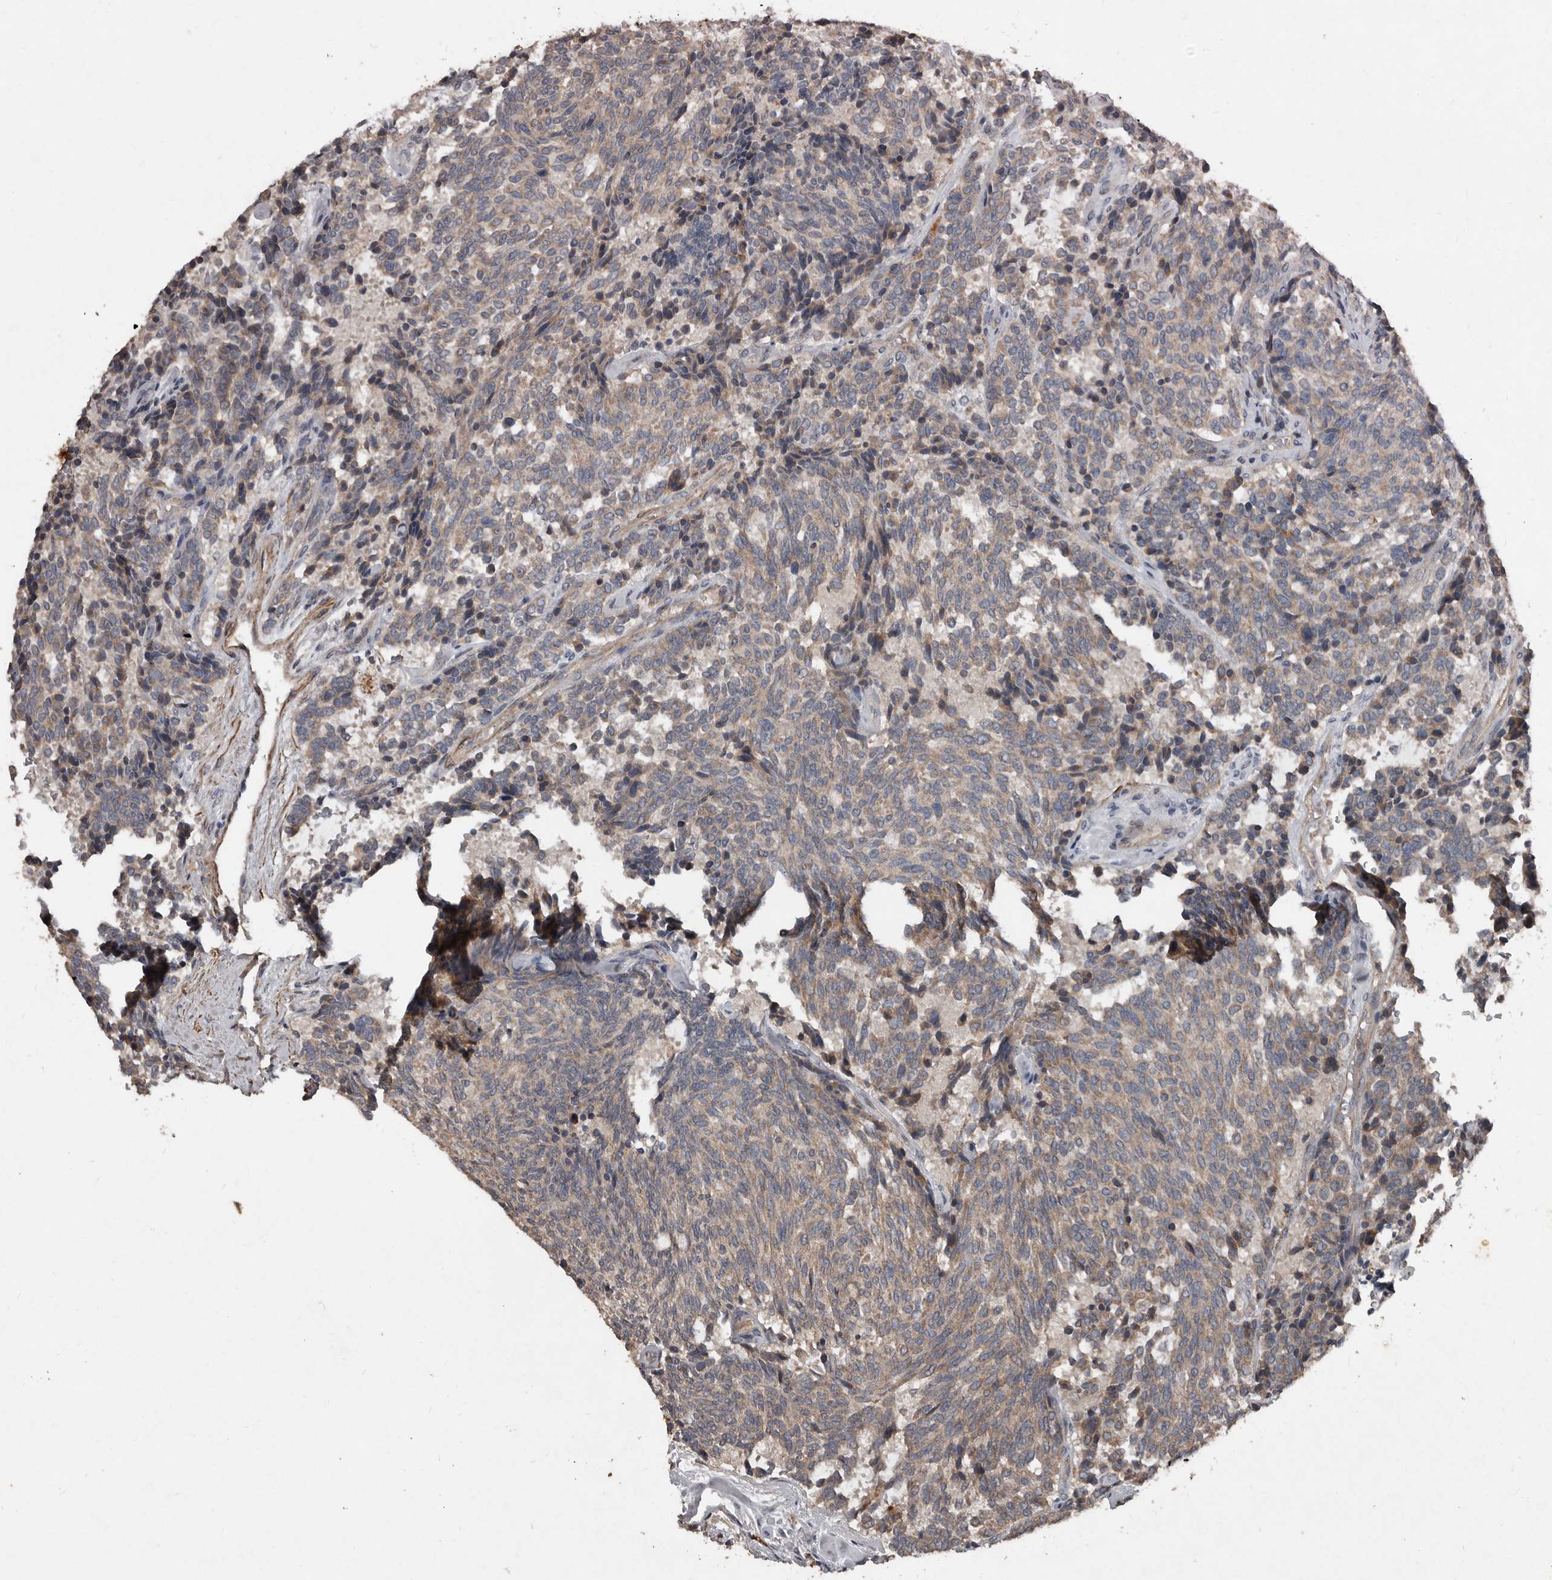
{"staining": {"intensity": "weak", "quantity": ">75%", "location": "cytoplasmic/membranous"}, "tissue": "carcinoid", "cell_type": "Tumor cells", "image_type": "cancer", "snomed": [{"axis": "morphology", "description": "Carcinoid, malignant, NOS"}, {"axis": "topography", "description": "Pancreas"}], "caption": "Protein expression by IHC shows weak cytoplasmic/membranous staining in about >75% of tumor cells in carcinoid (malignant). (Brightfield microscopy of DAB IHC at high magnification).", "gene": "GREB1", "patient": {"sex": "female", "age": 54}}